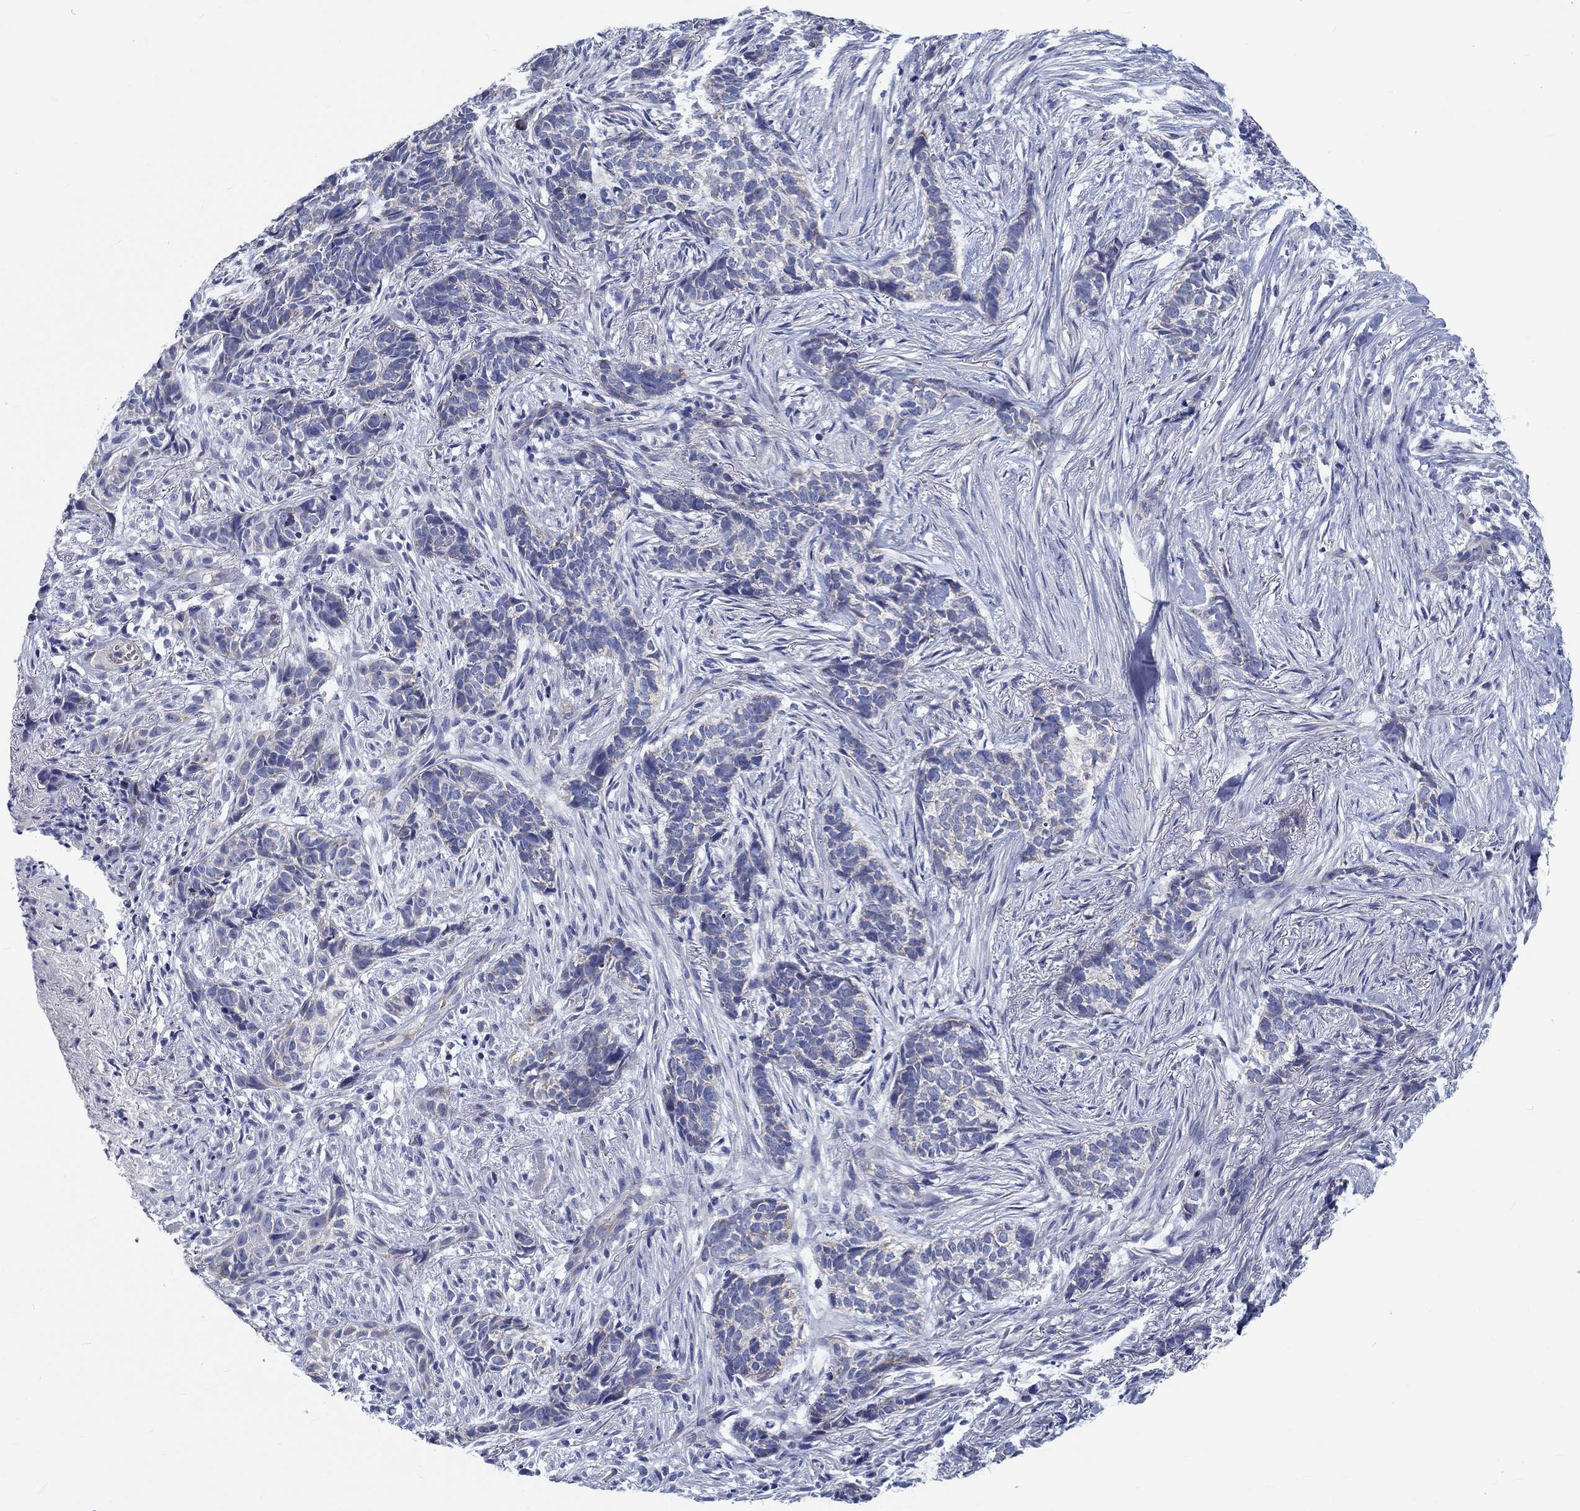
{"staining": {"intensity": "negative", "quantity": "none", "location": "none"}, "tissue": "skin cancer", "cell_type": "Tumor cells", "image_type": "cancer", "snomed": [{"axis": "morphology", "description": "Basal cell carcinoma"}, {"axis": "topography", "description": "Skin"}], "caption": "The image displays no significant expression in tumor cells of skin basal cell carcinoma.", "gene": "MYBPC1", "patient": {"sex": "female", "age": 69}}